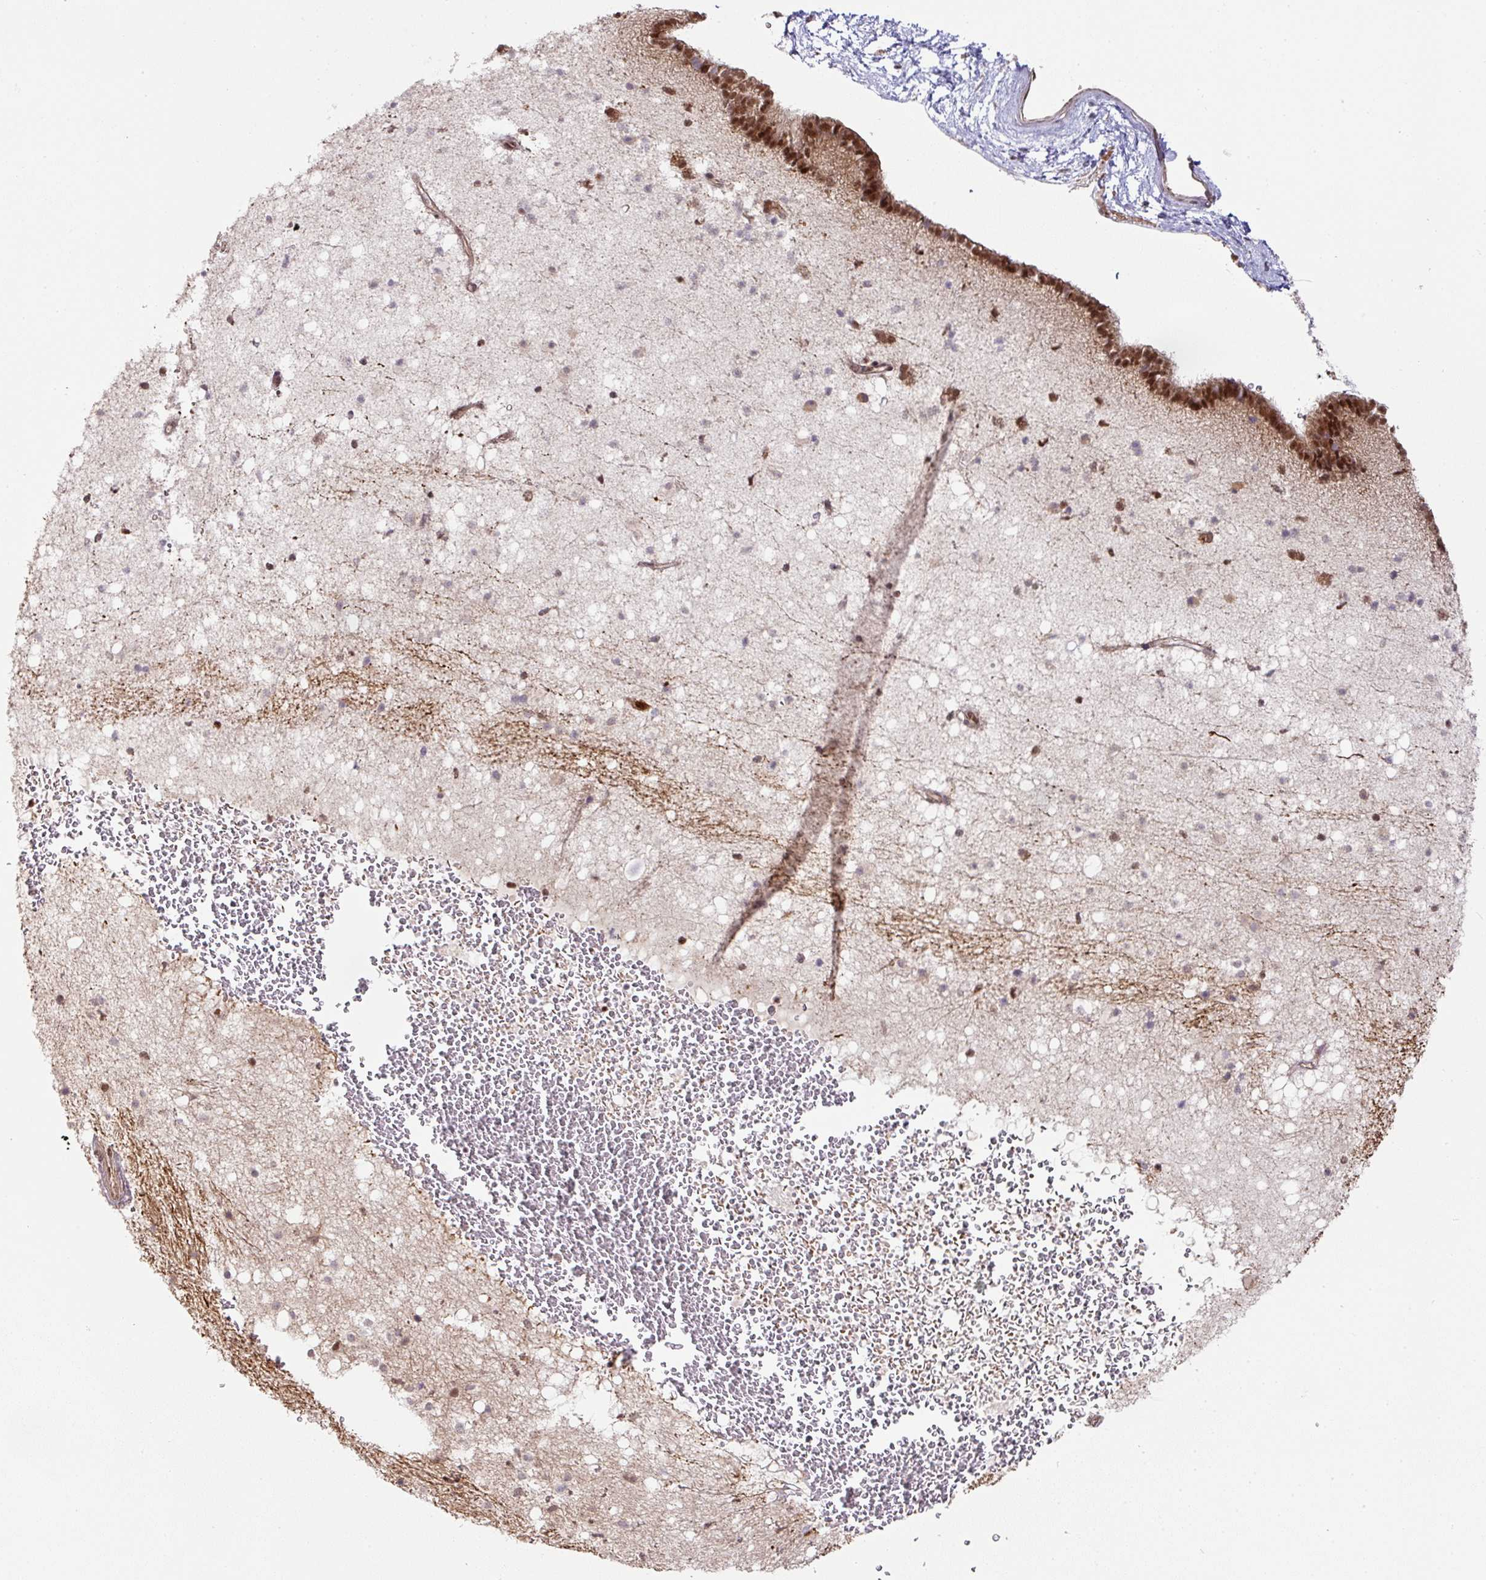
{"staining": {"intensity": "negative", "quantity": "none", "location": "none"}, "tissue": "caudate", "cell_type": "Glial cells", "image_type": "normal", "snomed": [{"axis": "morphology", "description": "Normal tissue, NOS"}, {"axis": "topography", "description": "Lateral ventricle wall"}], "caption": "An immunohistochemistry (IHC) image of unremarkable caudate is shown. There is no staining in glial cells of caudate.", "gene": "NCOA5", "patient": {"sex": "male", "age": 37}}